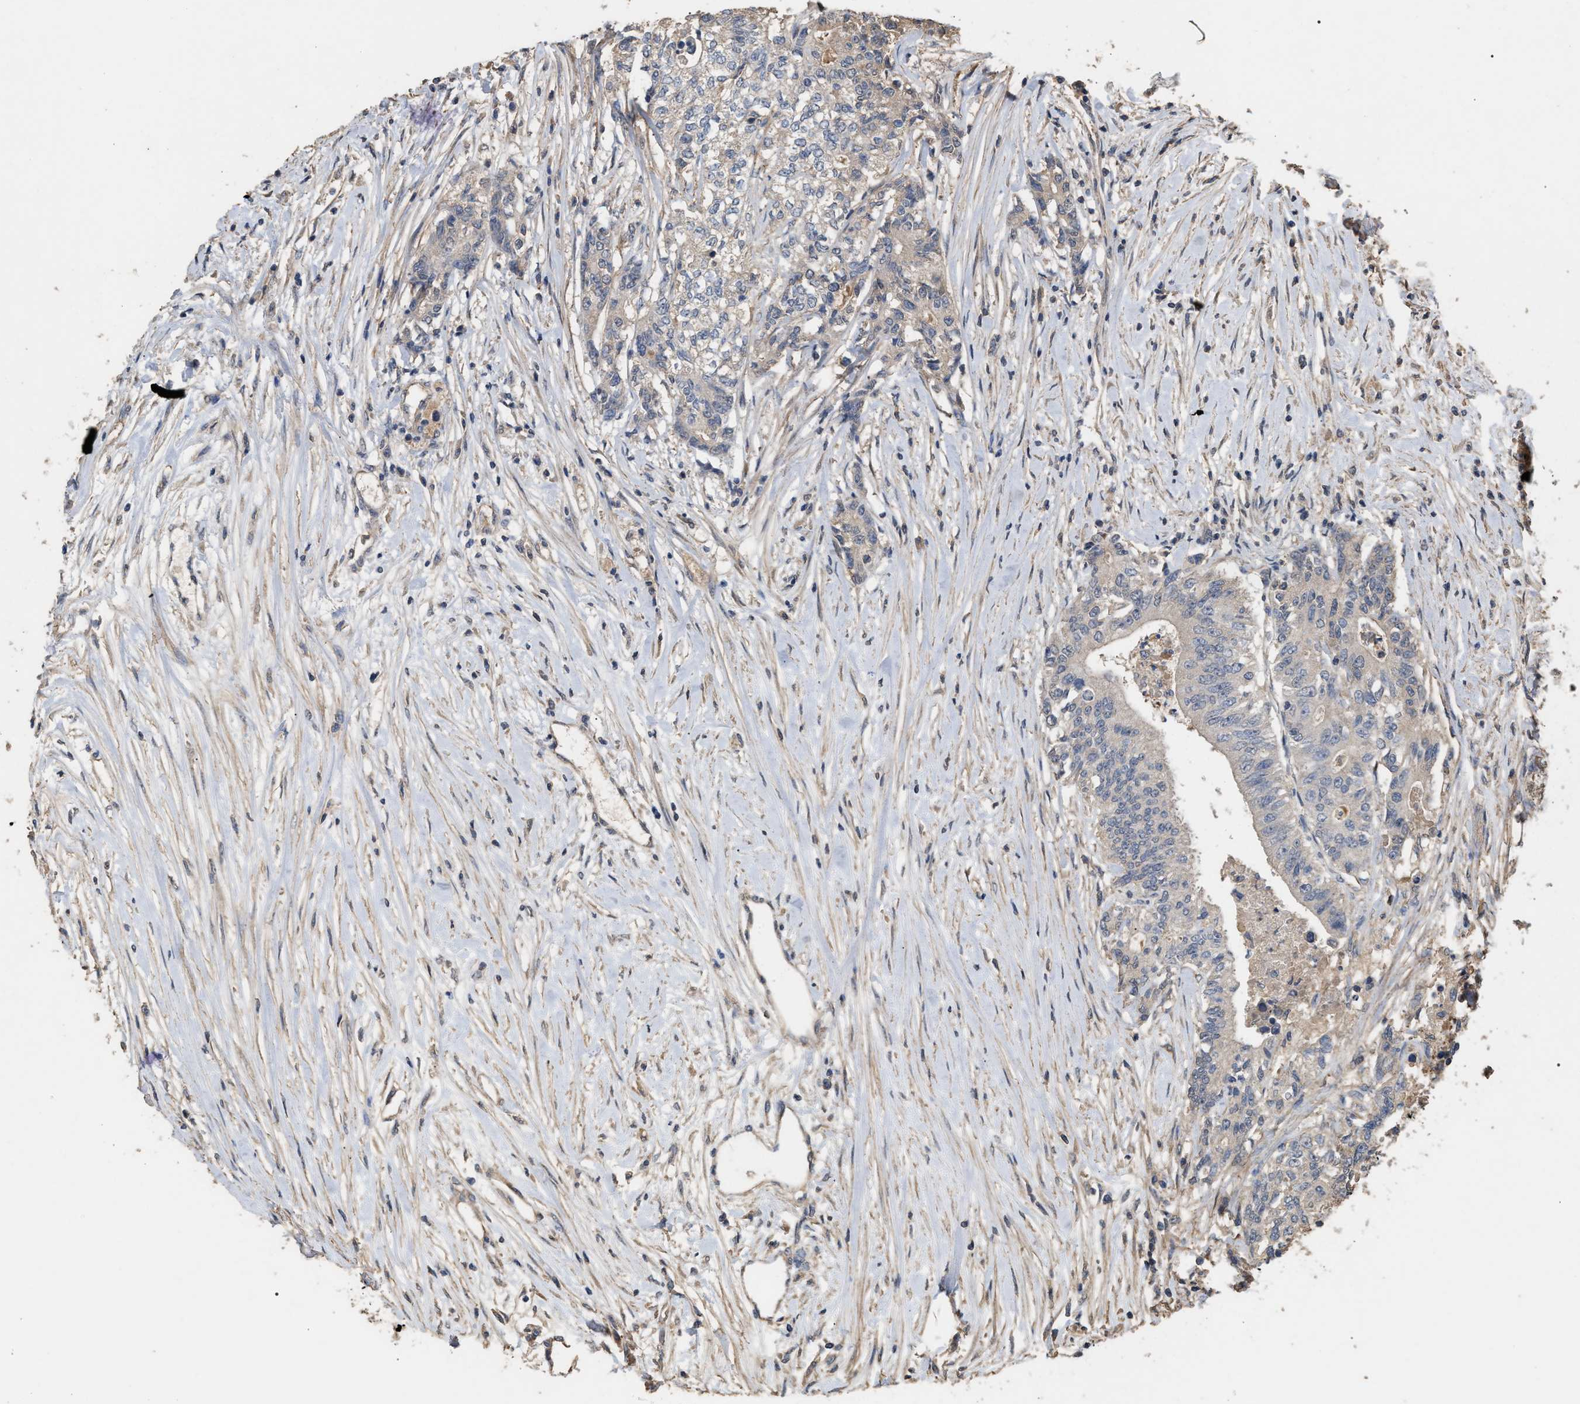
{"staining": {"intensity": "weak", "quantity": "<25%", "location": "cytoplasmic/membranous"}, "tissue": "colorectal cancer", "cell_type": "Tumor cells", "image_type": "cancer", "snomed": [{"axis": "morphology", "description": "Adenocarcinoma, NOS"}, {"axis": "topography", "description": "Colon"}], "caption": "An image of human colorectal cancer is negative for staining in tumor cells.", "gene": "HTRA3", "patient": {"sex": "female", "age": 77}}